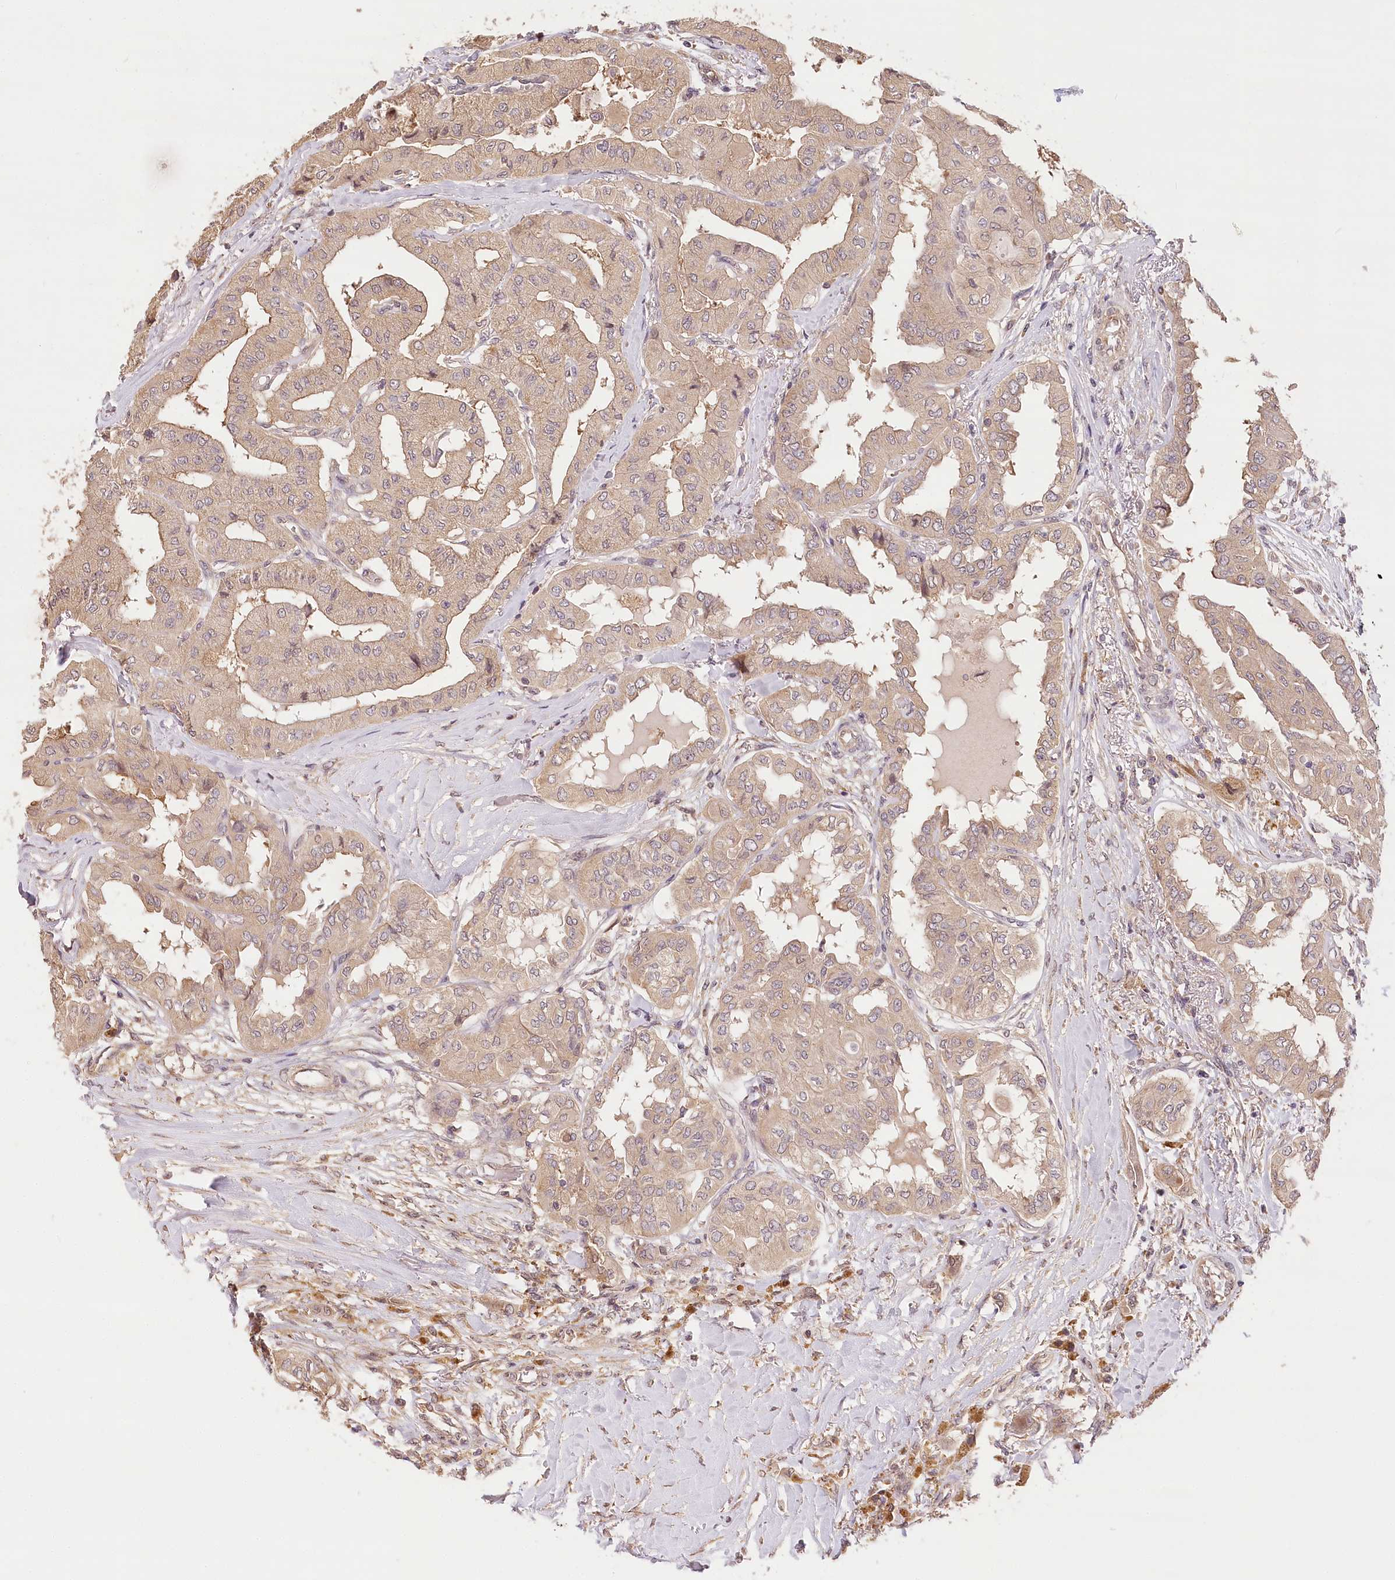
{"staining": {"intensity": "moderate", "quantity": ">75%", "location": "cytoplasmic/membranous"}, "tissue": "thyroid cancer", "cell_type": "Tumor cells", "image_type": "cancer", "snomed": [{"axis": "morphology", "description": "Papillary adenocarcinoma, NOS"}, {"axis": "topography", "description": "Thyroid gland"}], "caption": "Thyroid cancer (papillary adenocarcinoma) was stained to show a protein in brown. There is medium levels of moderate cytoplasmic/membranous positivity in approximately >75% of tumor cells.", "gene": "LSS", "patient": {"sex": "female", "age": 59}}